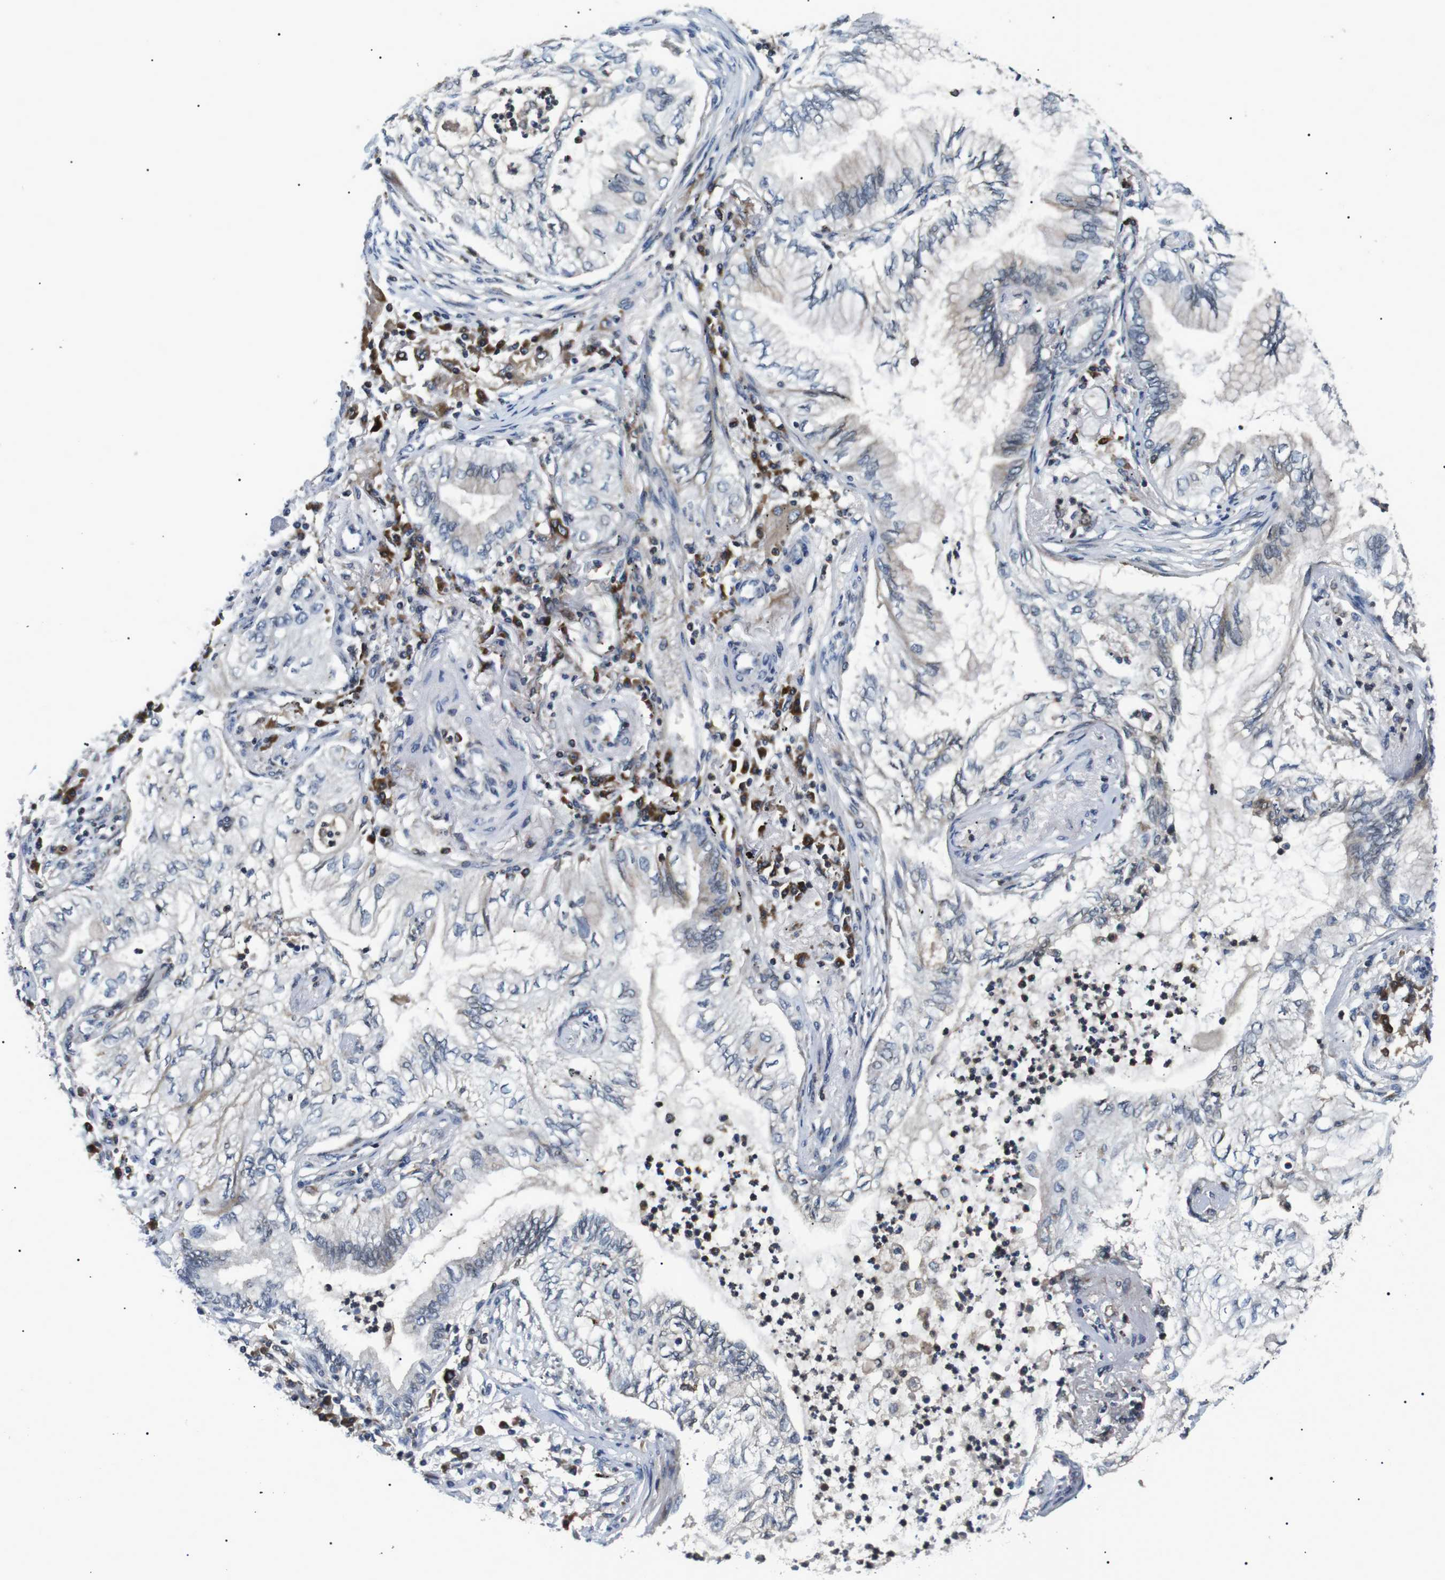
{"staining": {"intensity": "negative", "quantity": "none", "location": "none"}, "tissue": "lung cancer", "cell_type": "Tumor cells", "image_type": "cancer", "snomed": [{"axis": "morphology", "description": "Normal tissue, NOS"}, {"axis": "morphology", "description": "Adenocarcinoma, NOS"}, {"axis": "topography", "description": "Bronchus"}, {"axis": "topography", "description": "Lung"}], "caption": "IHC micrograph of neoplastic tissue: adenocarcinoma (lung) stained with DAB shows no significant protein expression in tumor cells.", "gene": "RAB9A", "patient": {"sex": "female", "age": 70}}